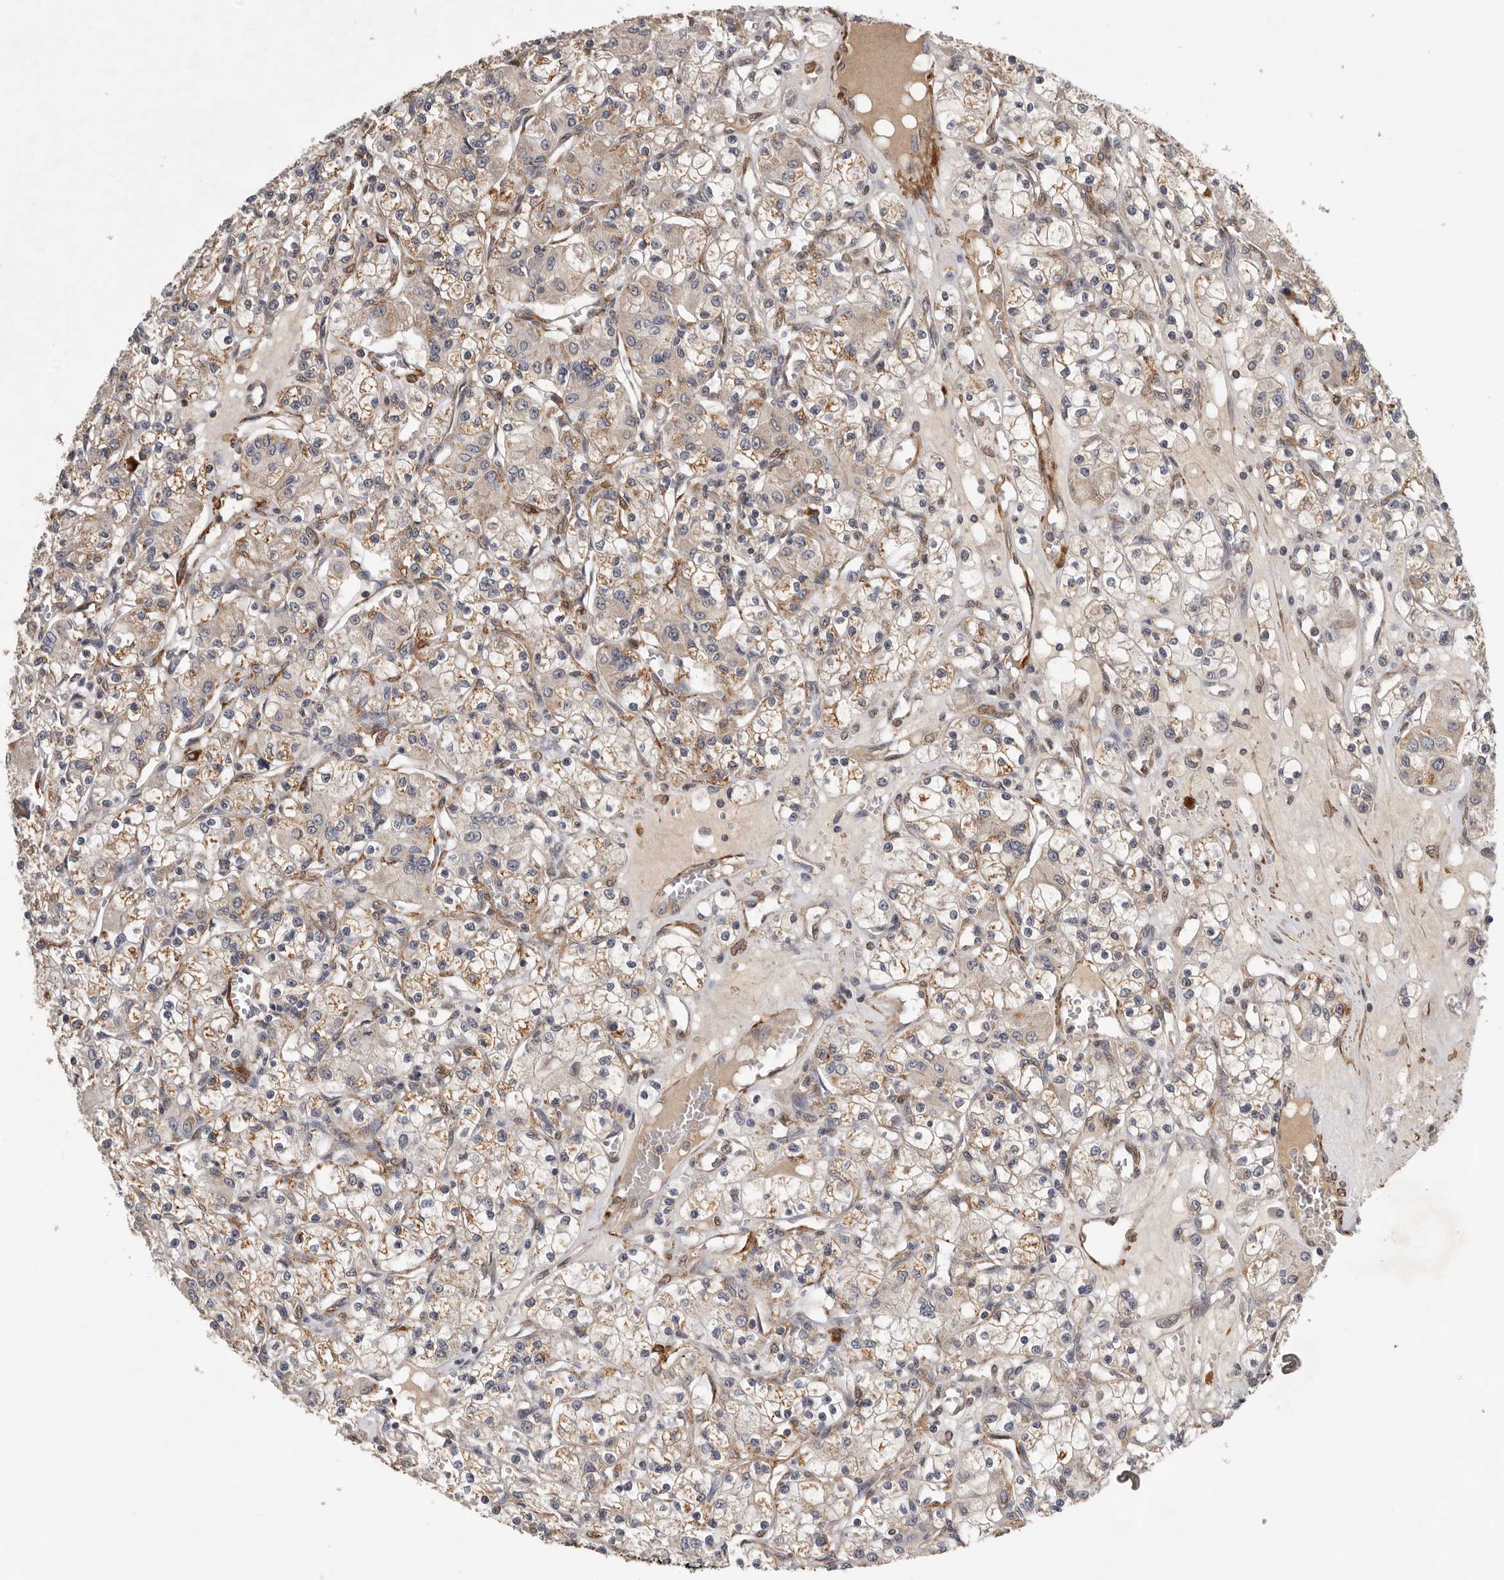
{"staining": {"intensity": "moderate", "quantity": "25%-75%", "location": "cytoplasmic/membranous"}, "tissue": "renal cancer", "cell_type": "Tumor cells", "image_type": "cancer", "snomed": [{"axis": "morphology", "description": "Adenocarcinoma, NOS"}, {"axis": "topography", "description": "Kidney"}], "caption": "Adenocarcinoma (renal) stained for a protein (brown) displays moderate cytoplasmic/membranous positive positivity in approximately 25%-75% of tumor cells.", "gene": "RNF157", "patient": {"sex": "female", "age": 59}}